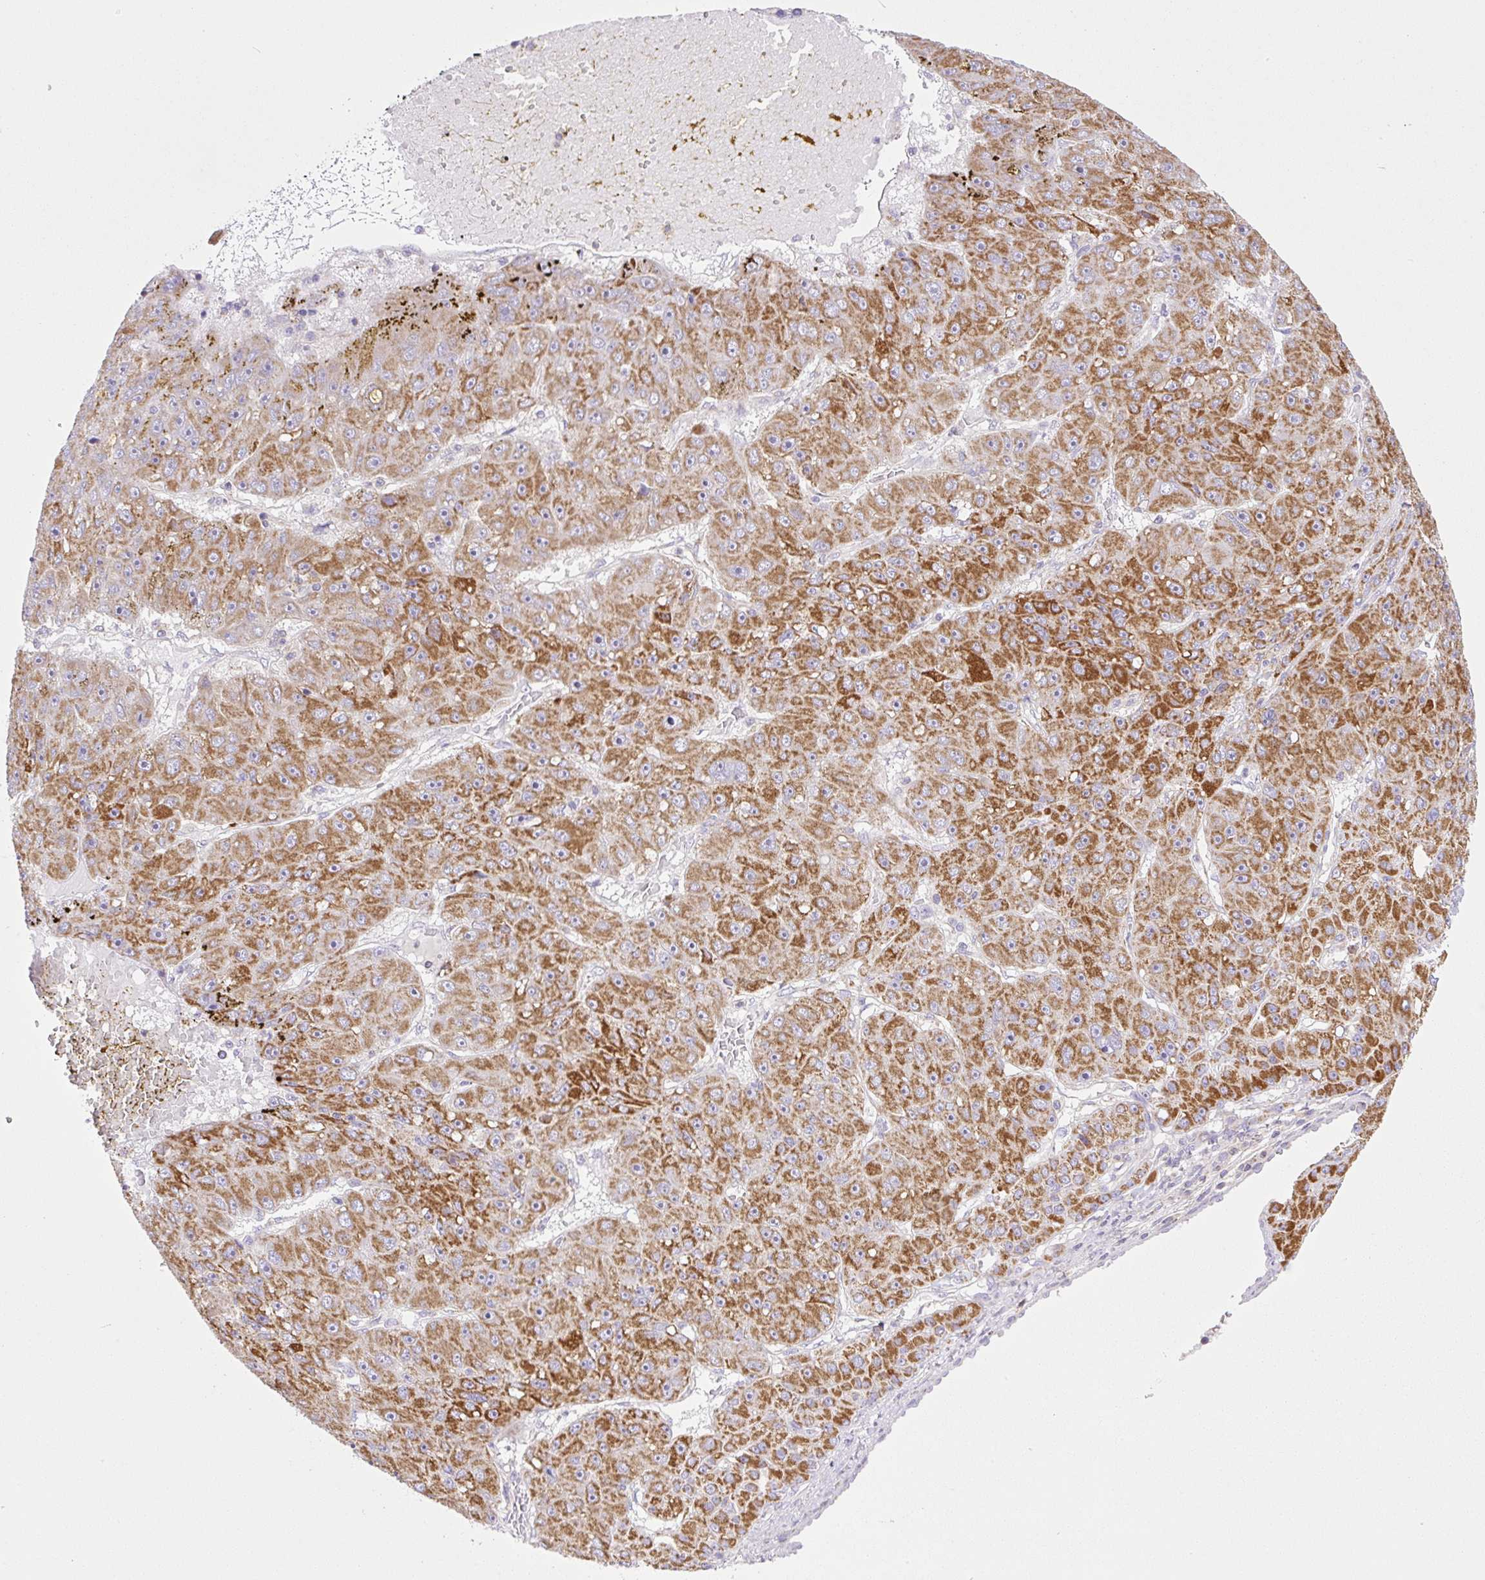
{"staining": {"intensity": "strong", "quantity": "25%-75%", "location": "cytoplasmic/membranous"}, "tissue": "liver cancer", "cell_type": "Tumor cells", "image_type": "cancer", "snomed": [{"axis": "morphology", "description": "Carcinoma, Hepatocellular, NOS"}, {"axis": "topography", "description": "Liver"}], "caption": "Liver hepatocellular carcinoma stained with IHC reveals strong cytoplasmic/membranous staining in approximately 25%-75% of tumor cells.", "gene": "NF1", "patient": {"sex": "male", "age": 67}}